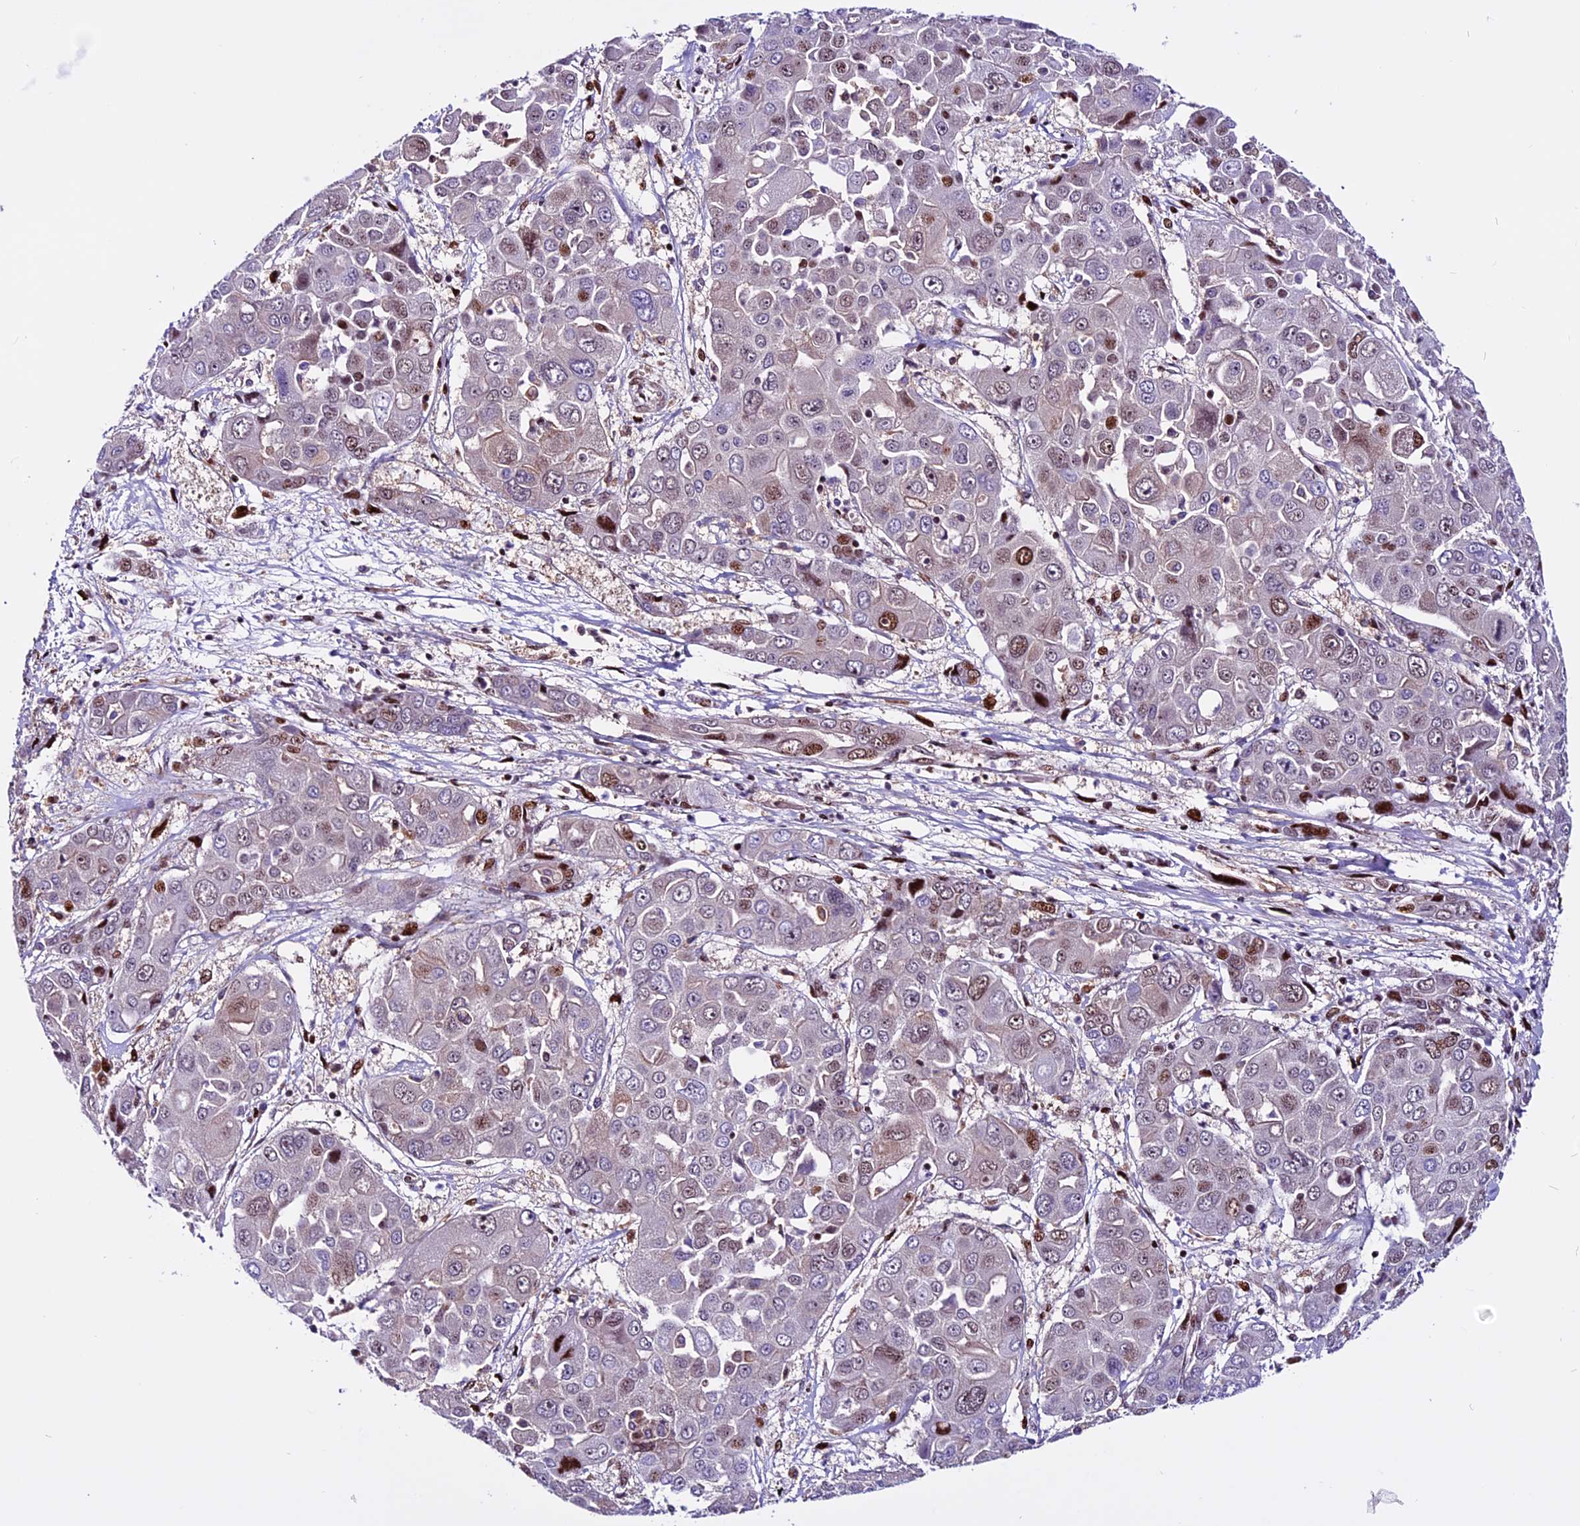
{"staining": {"intensity": "moderate", "quantity": "<25%", "location": "nuclear"}, "tissue": "liver cancer", "cell_type": "Tumor cells", "image_type": "cancer", "snomed": [{"axis": "morphology", "description": "Cholangiocarcinoma"}, {"axis": "topography", "description": "Liver"}], "caption": "DAB (3,3'-diaminobenzidine) immunohistochemical staining of human liver cancer reveals moderate nuclear protein positivity in approximately <25% of tumor cells. The protein of interest is shown in brown color, while the nuclei are stained blue.", "gene": "RINL", "patient": {"sex": "male", "age": 67}}